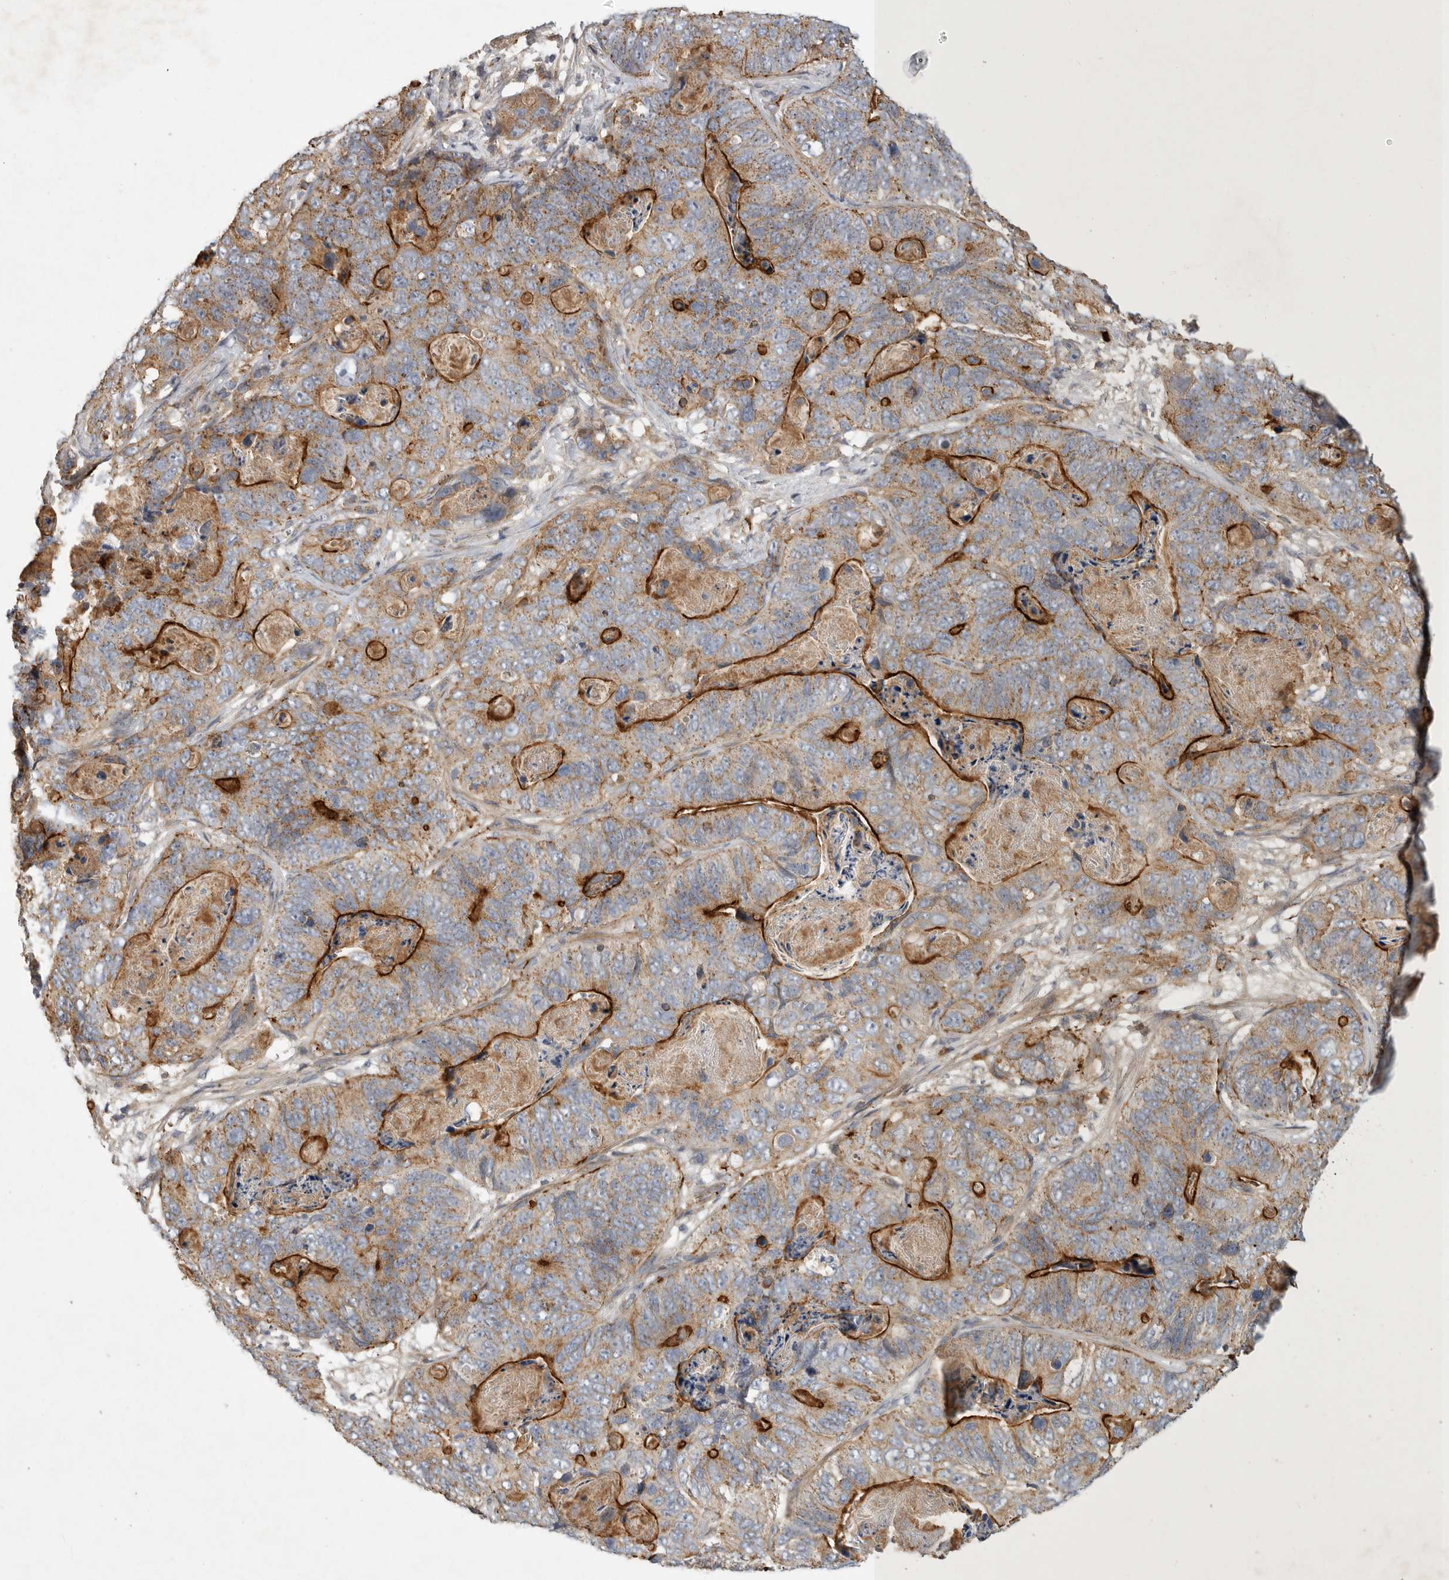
{"staining": {"intensity": "moderate", "quantity": "25%-75%", "location": "cytoplasmic/membranous"}, "tissue": "stomach cancer", "cell_type": "Tumor cells", "image_type": "cancer", "snomed": [{"axis": "morphology", "description": "Normal tissue, NOS"}, {"axis": "morphology", "description": "Adenocarcinoma, NOS"}, {"axis": "topography", "description": "Stomach"}], "caption": "Immunohistochemistry of stomach cancer demonstrates medium levels of moderate cytoplasmic/membranous staining in about 25%-75% of tumor cells. (Stains: DAB (3,3'-diaminobenzidine) in brown, nuclei in blue, Microscopy: brightfield microscopy at high magnification).", "gene": "MLPH", "patient": {"sex": "female", "age": 89}}